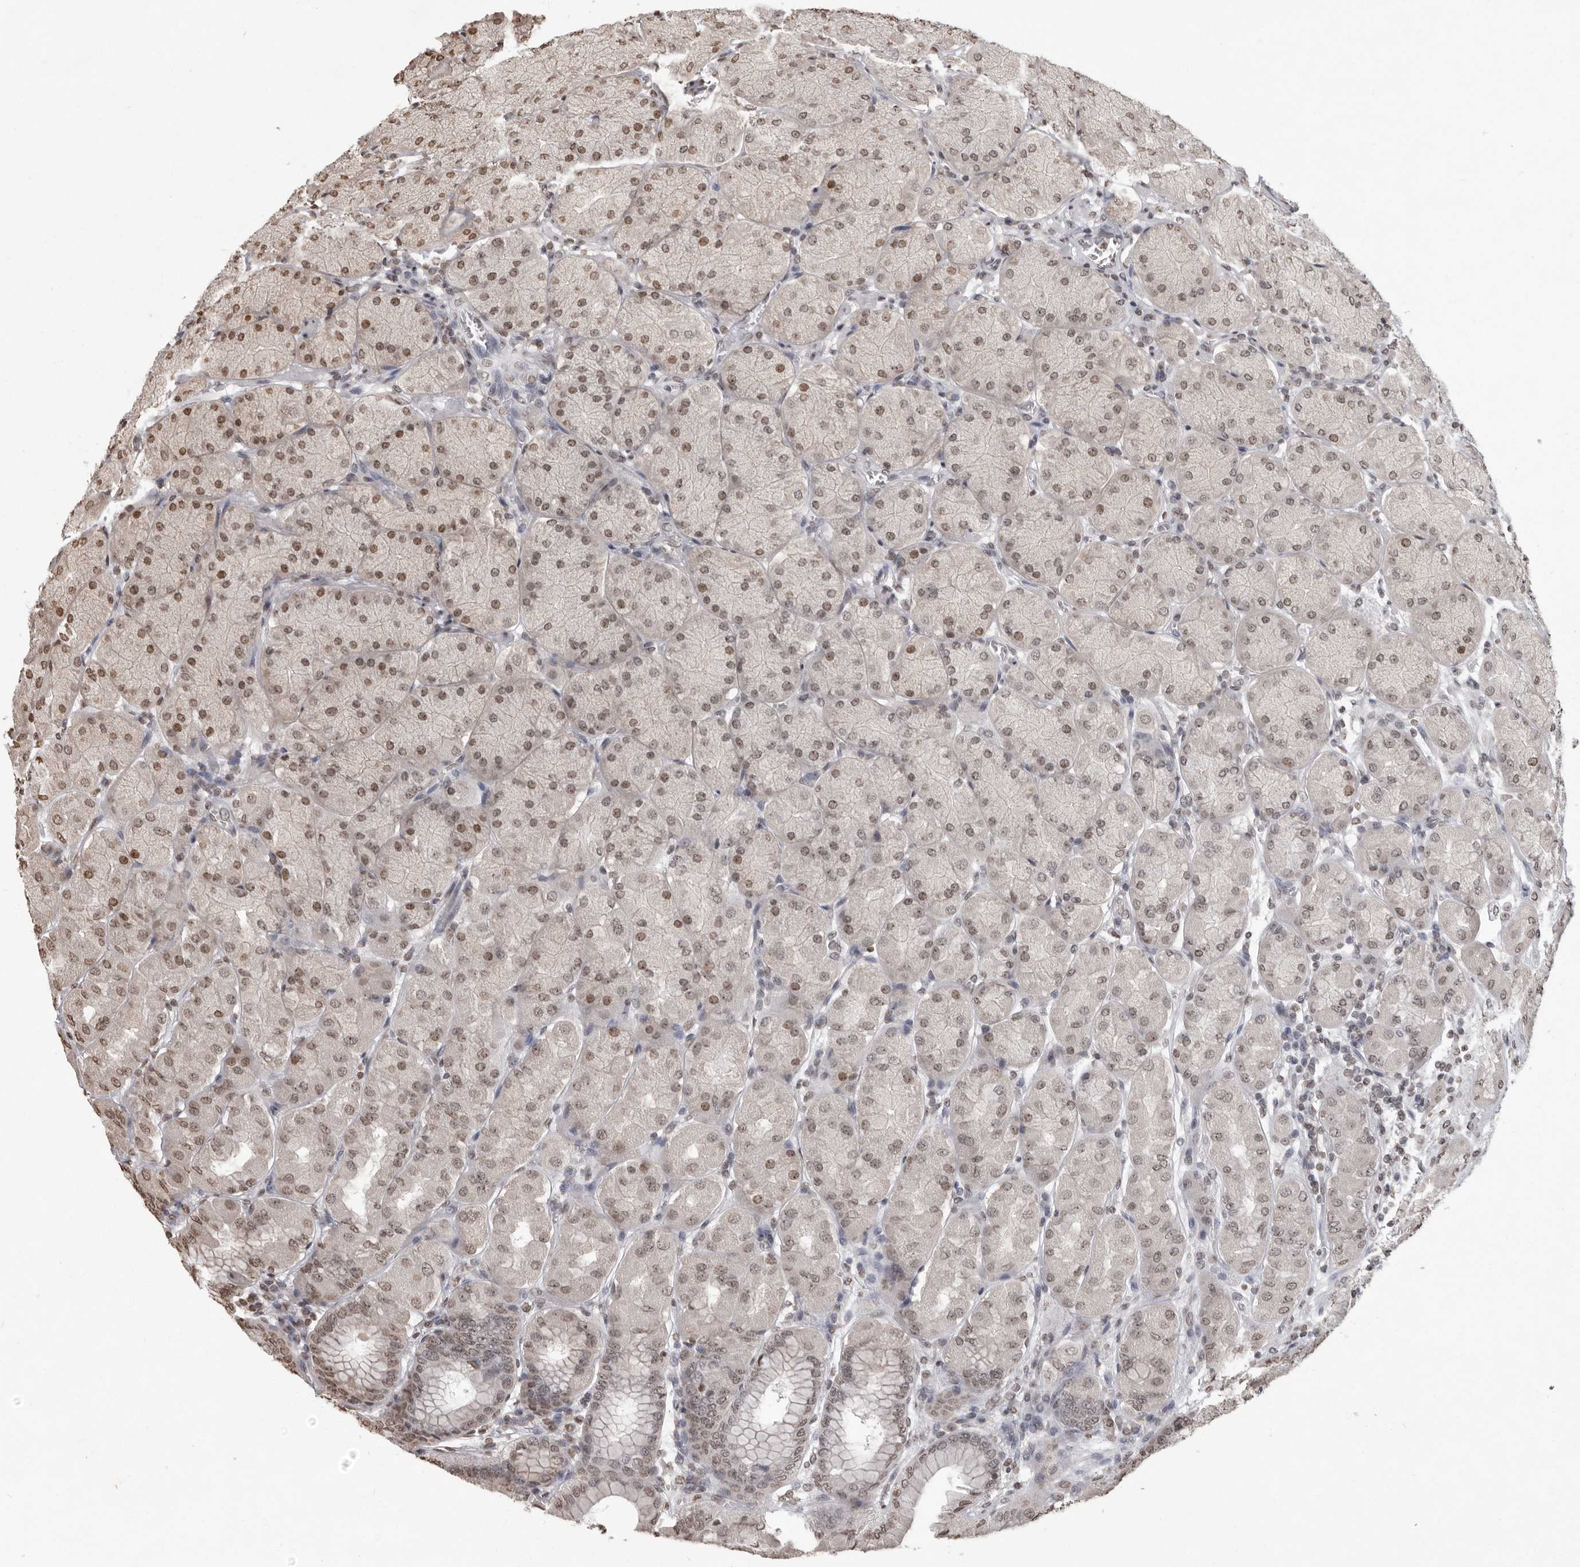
{"staining": {"intensity": "moderate", "quantity": "25%-75%", "location": "nuclear"}, "tissue": "stomach", "cell_type": "Glandular cells", "image_type": "normal", "snomed": [{"axis": "morphology", "description": "Normal tissue, NOS"}, {"axis": "topography", "description": "Stomach, upper"}], "caption": "A brown stain labels moderate nuclear positivity of a protein in glandular cells of benign human stomach.", "gene": "WDR45", "patient": {"sex": "female", "age": 56}}